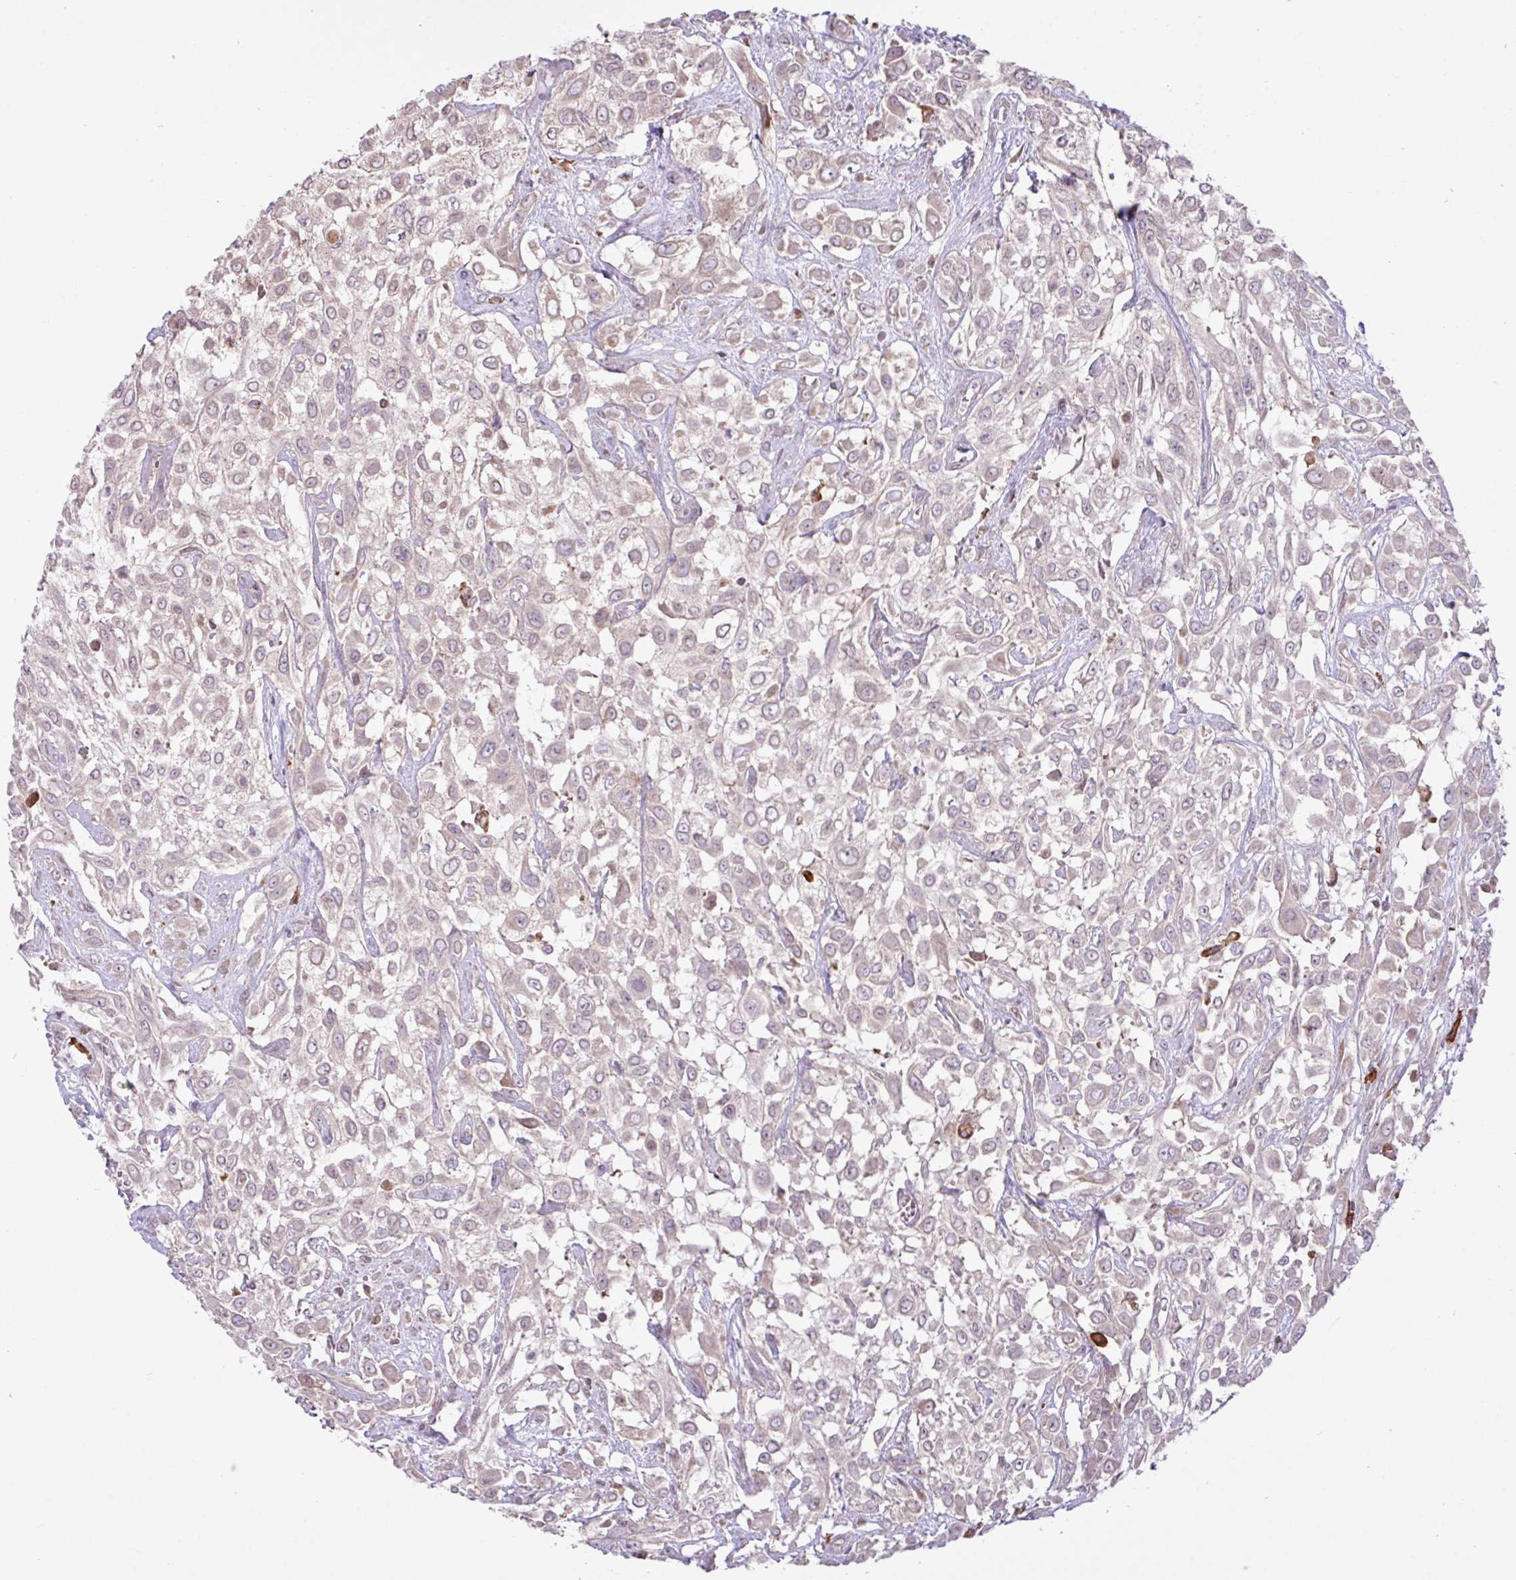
{"staining": {"intensity": "negative", "quantity": "none", "location": "none"}, "tissue": "urothelial cancer", "cell_type": "Tumor cells", "image_type": "cancer", "snomed": [{"axis": "morphology", "description": "Urothelial carcinoma, High grade"}, {"axis": "topography", "description": "Urinary bladder"}], "caption": "High-grade urothelial carcinoma was stained to show a protein in brown. There is no significant positivity in tumor cells.", "gene": "ARHGEF25", "patient": {"sex": "male", "age": 57}}